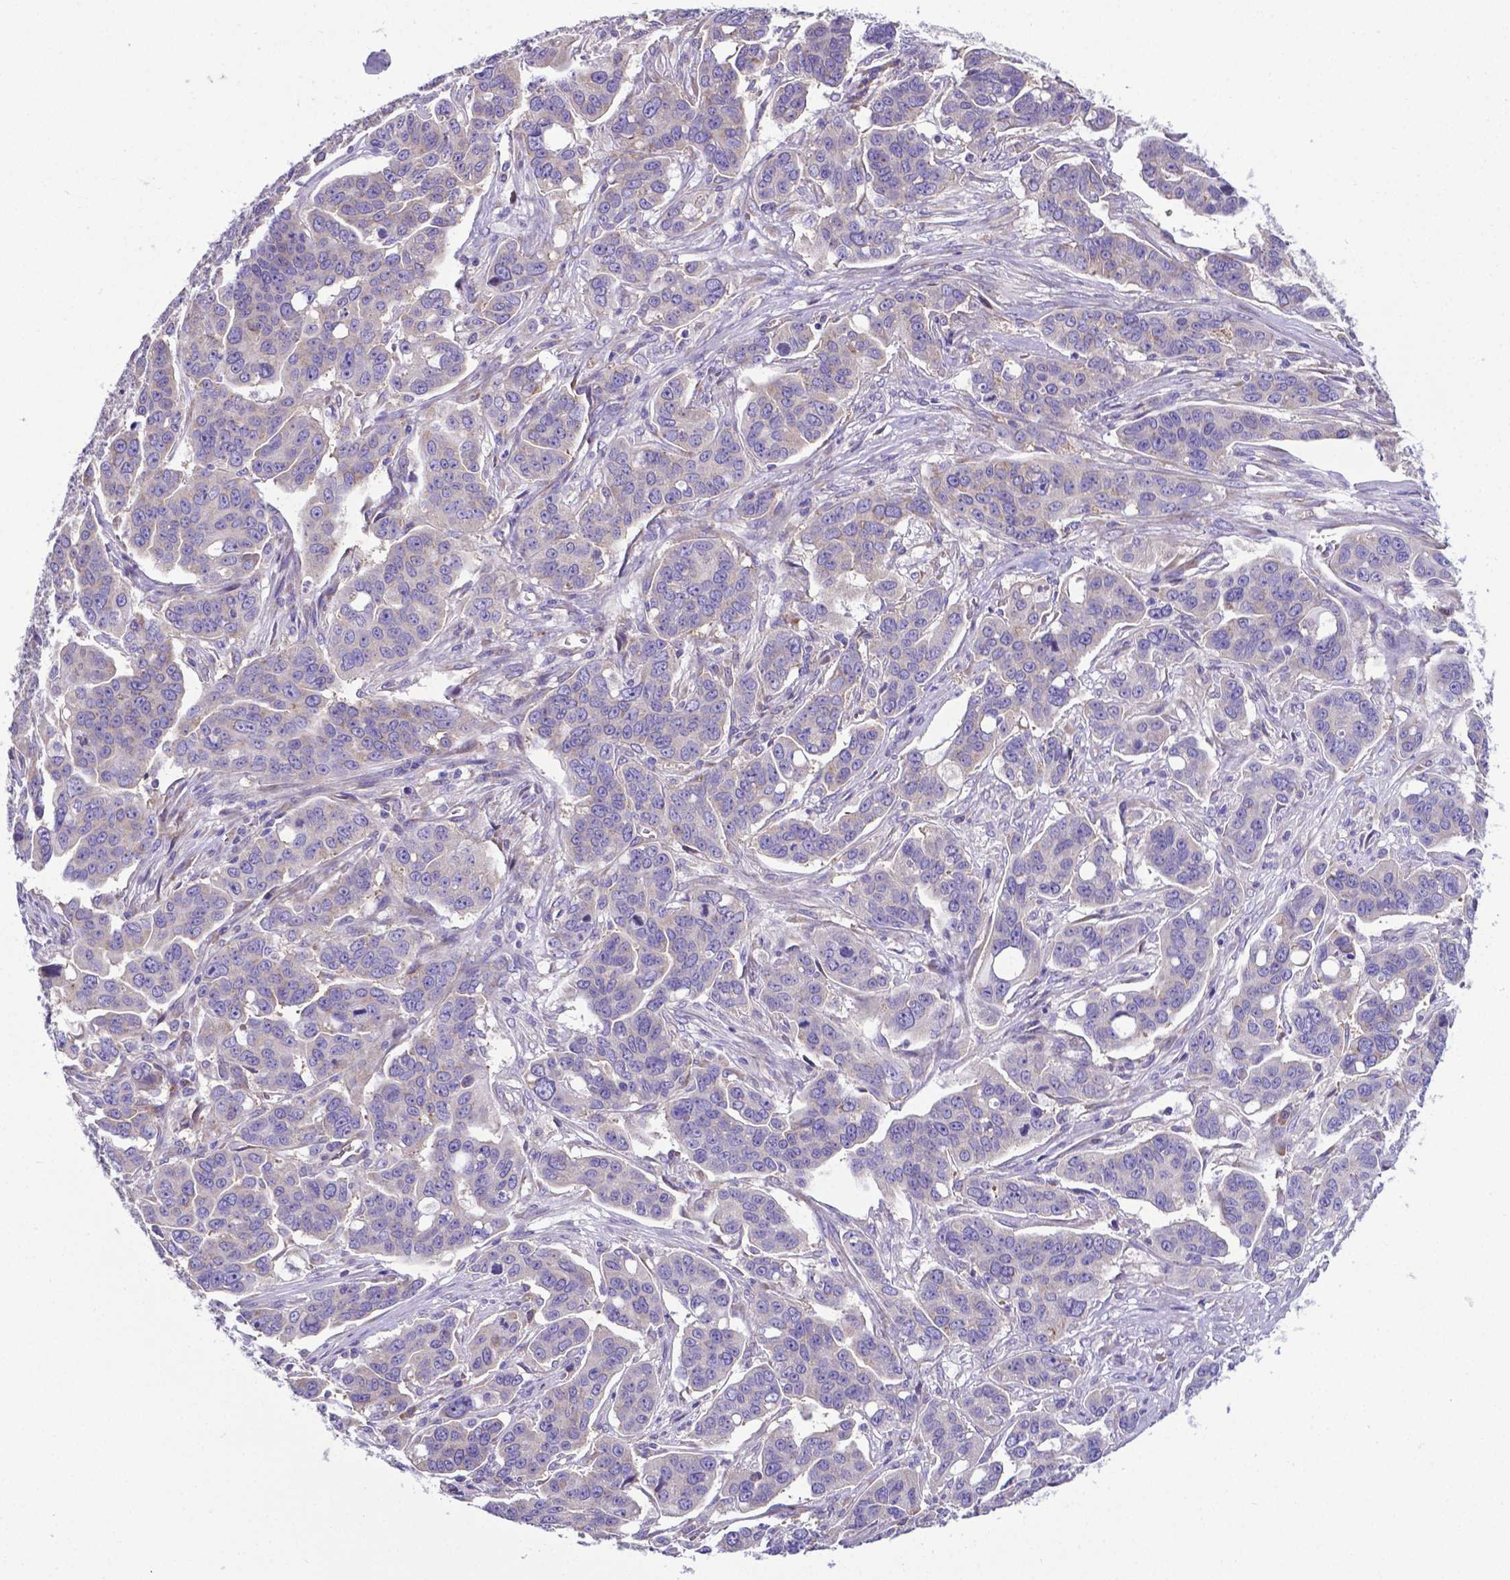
{"staining": {"intensity": "weak", "quantity": ">75%", "location": "cytoplasmic/membranous"}, "tissue": "ovarian cancer", "cell_type": "Tumor cells", "image_type": "cancer", "snomed": [{"axis": "morphology", "description": "Carcinoma, endometroid"}, {"axis": "topography", "description": "Ovary"}], "caption": "DAB (3,3'-diaminobenzidine) immunohistochemical staining of ovarian endometroid carcinoma shows weak cytoplasmic/membranous protein expression in about >75% of tumor cells. Using DAB (3,3'-diaminobenzidine) (brown) and hematoxylin (blue) stains, captured at high magnification using brightfield microscopy.", "gene": "RPL6", "patient": {"sex": "female", "age": 78}}